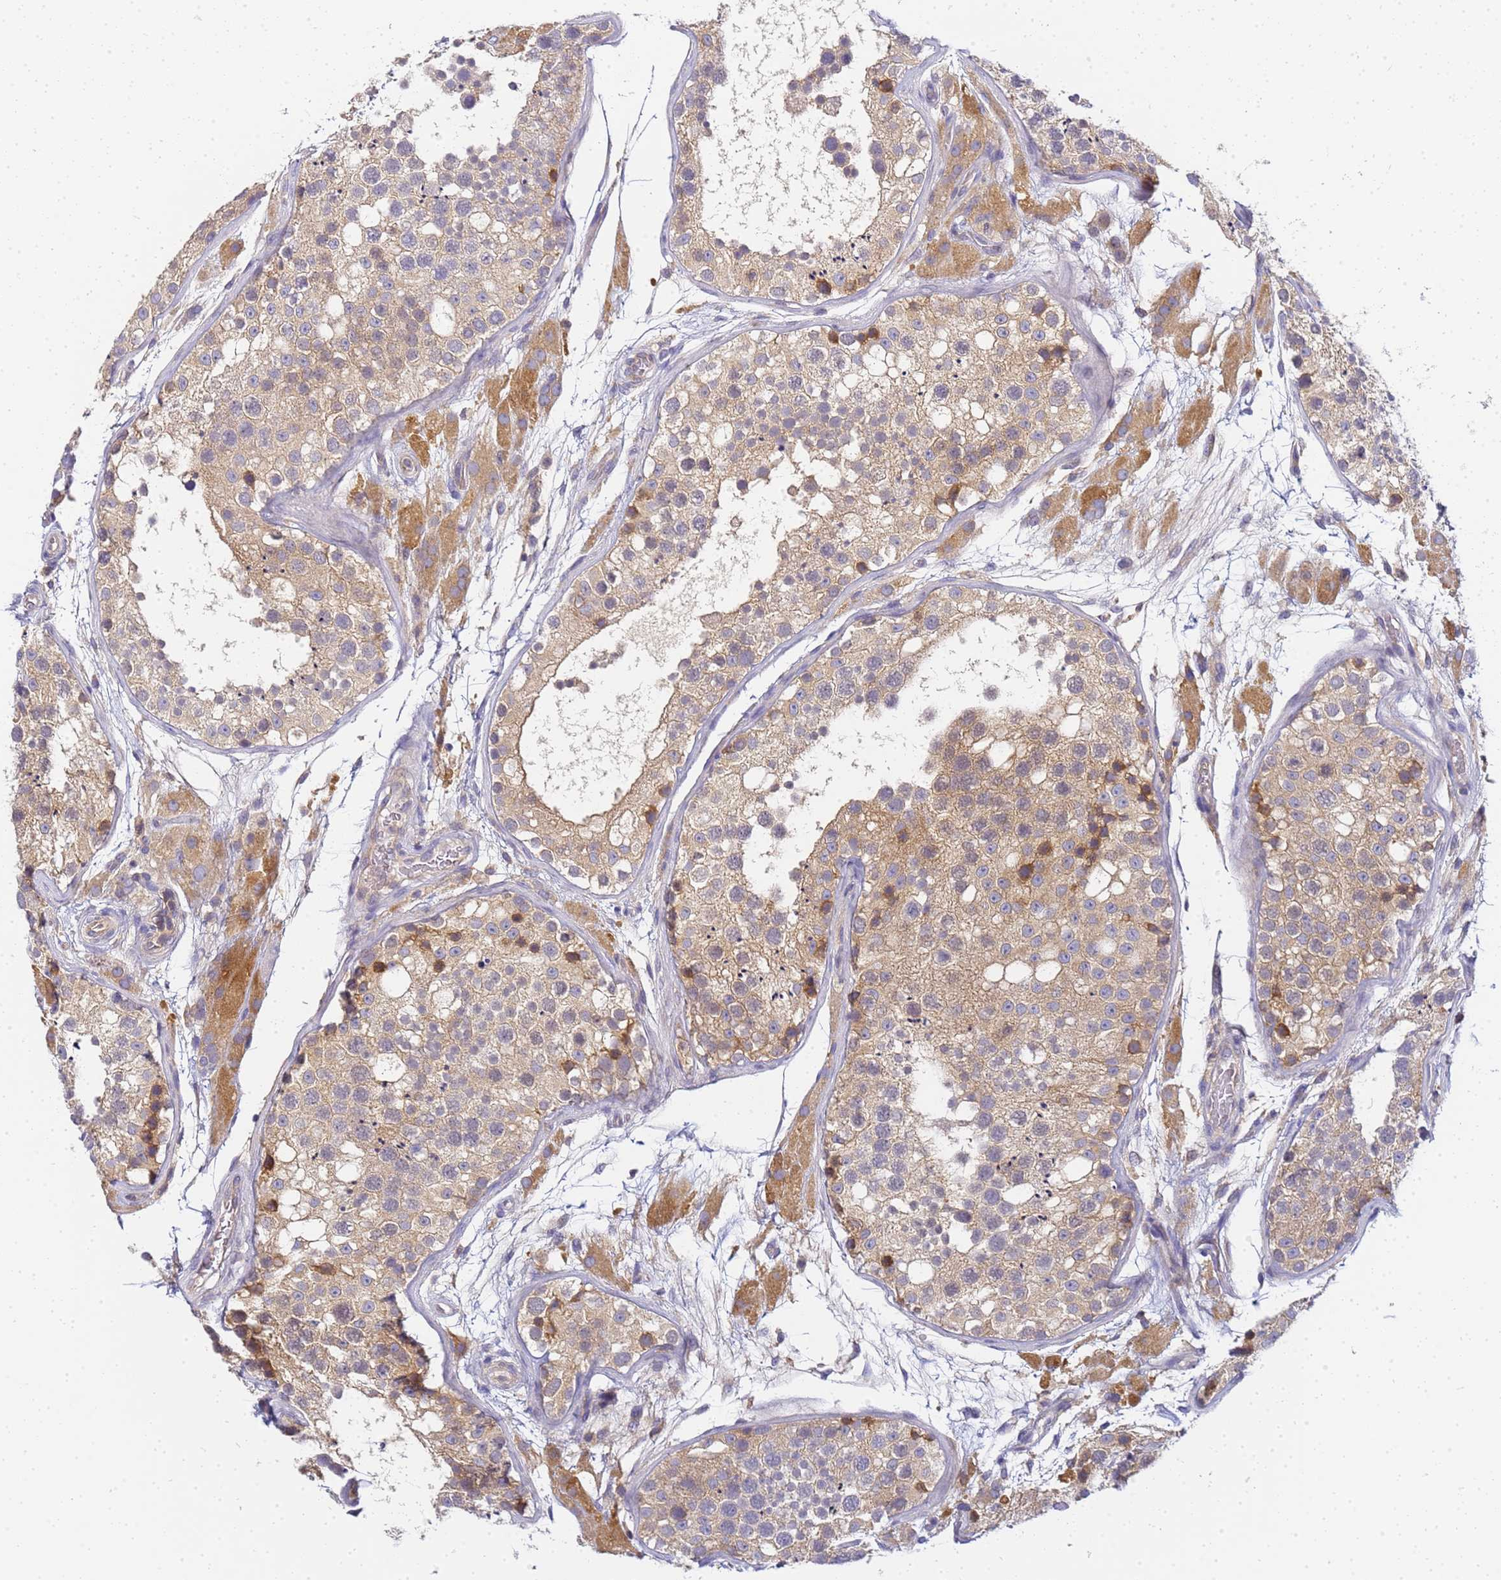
{"staining": {"intensity": "weak", "quantity": "25%-75%", "location": "cytoplasmic/membranous"}, "tissue": "testis", "cell_type": "Cells in seminiferous ducts", "image_type": "normal", "snomed": [{"axis": "morphology", "description": "Normal tissue, NOS"}, {"axis": "topography", "description": "Testis"}], "caption": "The image displays staining of unremarkable testis, revealing weak cytoplasmic/membranous protein staining (brown color) within cells in seminiferous ducts.", "gene": "CHM", "patient": {"sex": "male", "age": 26}}